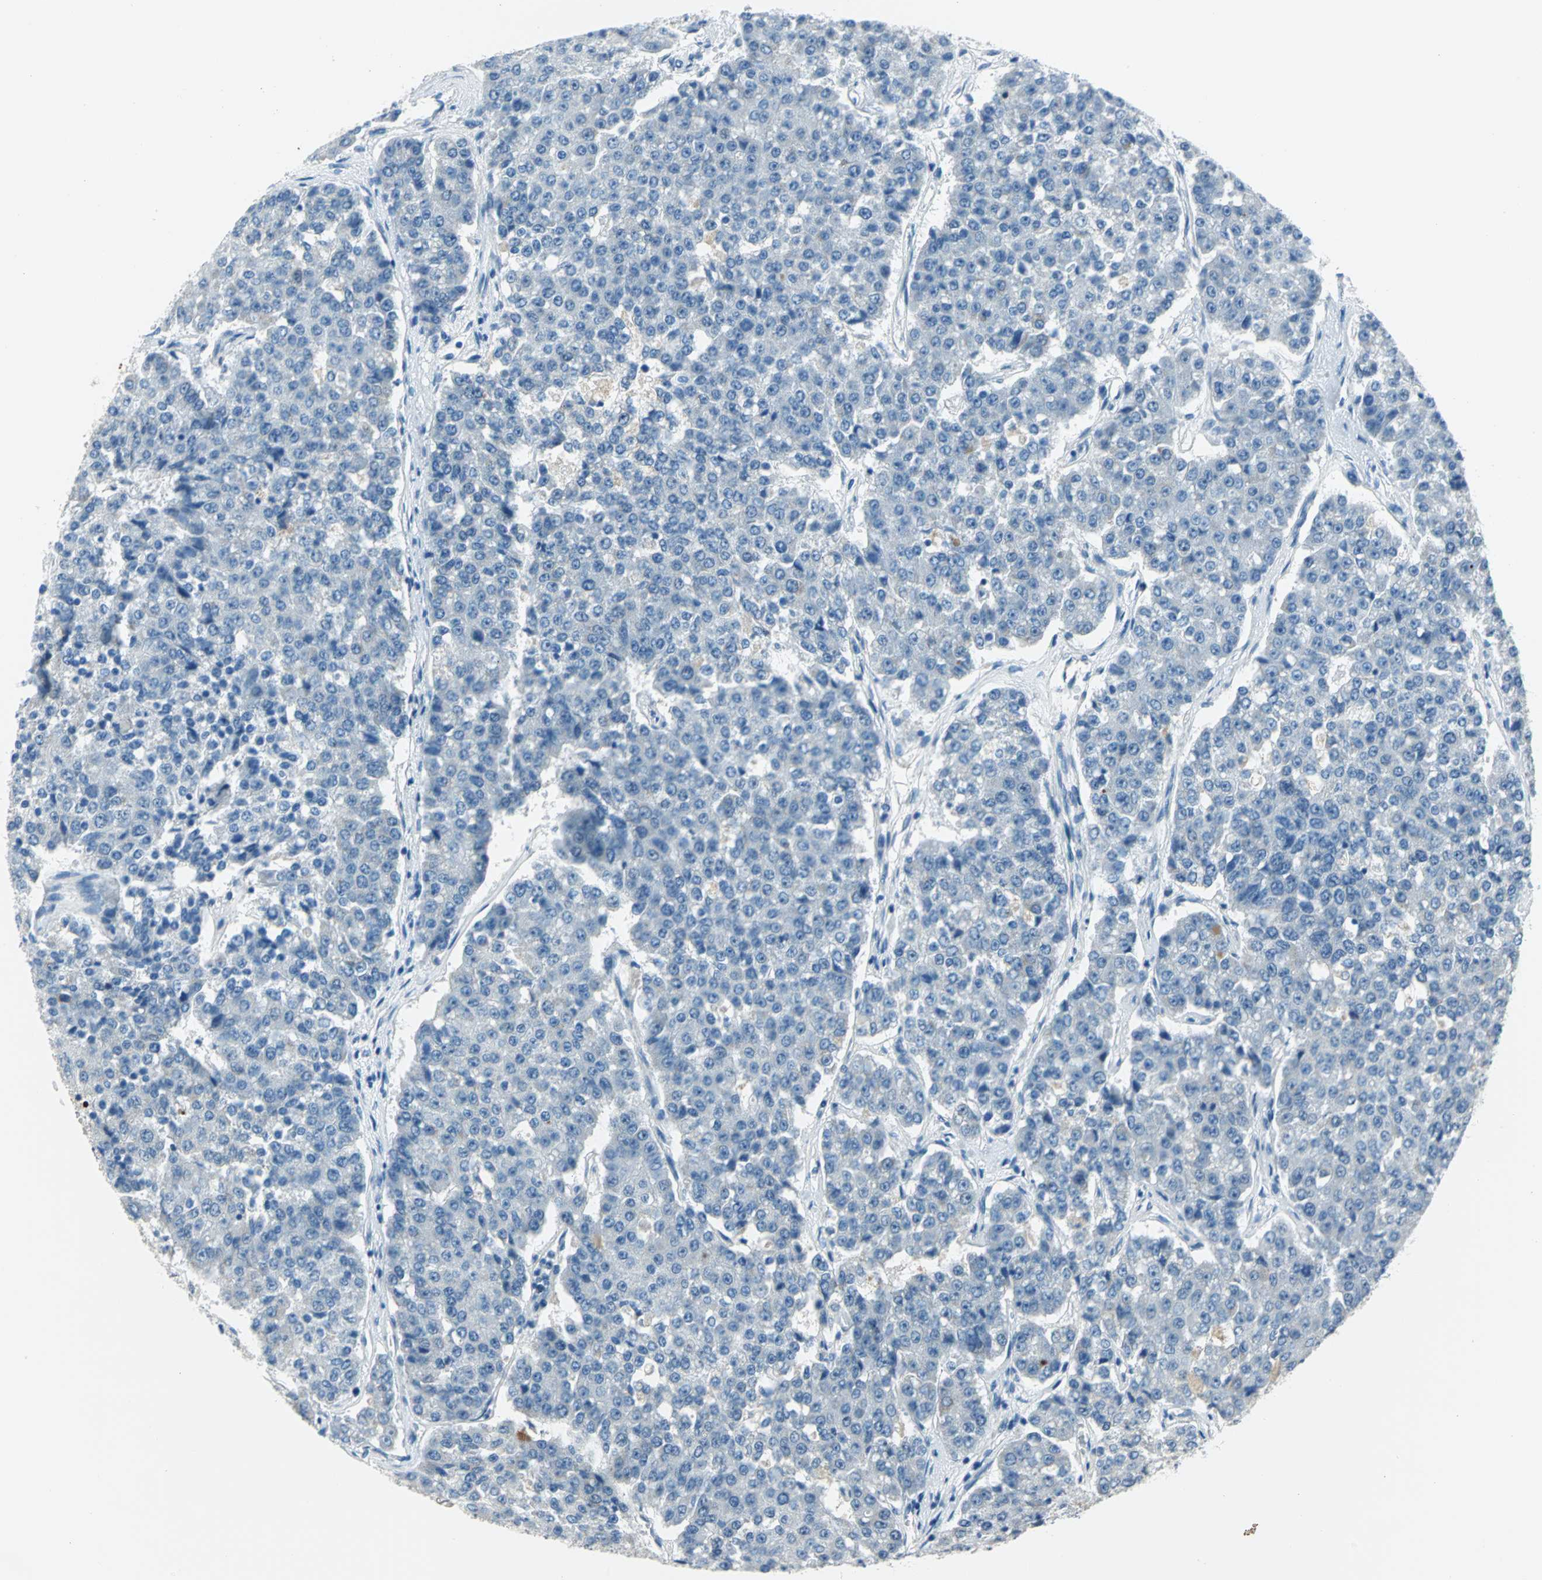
{"staining": {"intensity": "negative", "quantity": "none", "location": "none"}, "tissue": "pancreatic cancer", "cell_type": "Tumor cells", "image_type": "cancer", "snomed": [{"axis": "morphology", "description": "Adenocarcinoma, NOS"}, {"axis": "topography", "description": "Pancreas"}], "caption": "High power microscopy micrograph of an immunohistochemistry (IHC) histopathology image of pancreatic cancer (adenocarcinoma), revealing no significant positivity in tumor cells.", "gene": "MUC4", "patient": {"sex": "male", "age": 50}}